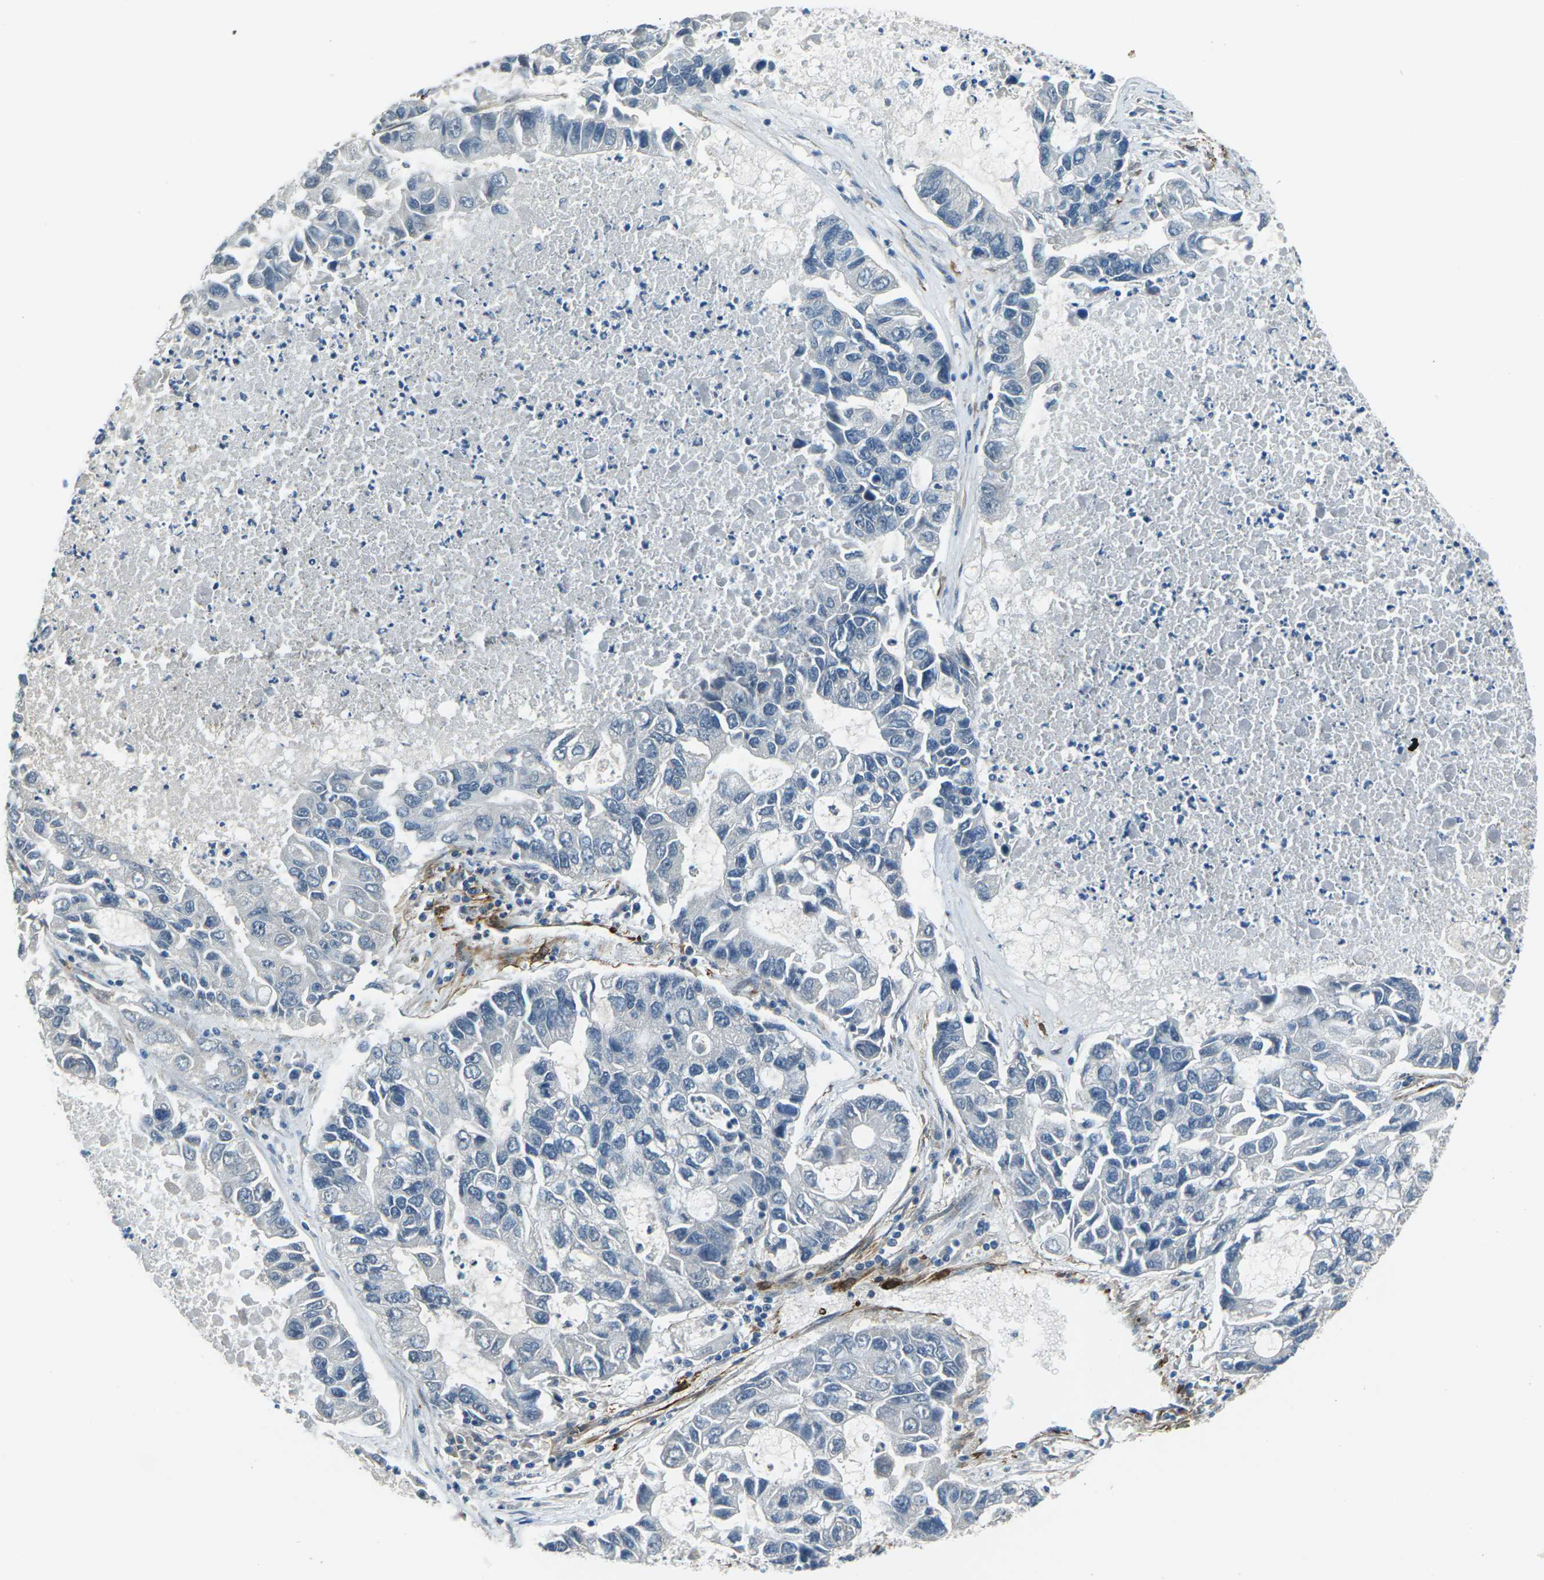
{"staining": {"intensity": "negative", "quantity": "none", "location": "none"}, "tissue": "lung cancer", "cell_type": "Tumor cells", "image_type": "cancer", "snomed": [{"axis": "morphology", "description": "Adenocarcinoma, NOS"}, {"axis": "topography", "description": "Lung"}], "caption": "The histopathology image demonstrates no staining of tumor cells in lung cancer (adenocarcinoma).", "gene": "GRAMD1C", "patient": {"sex": "female", "age": 51}}